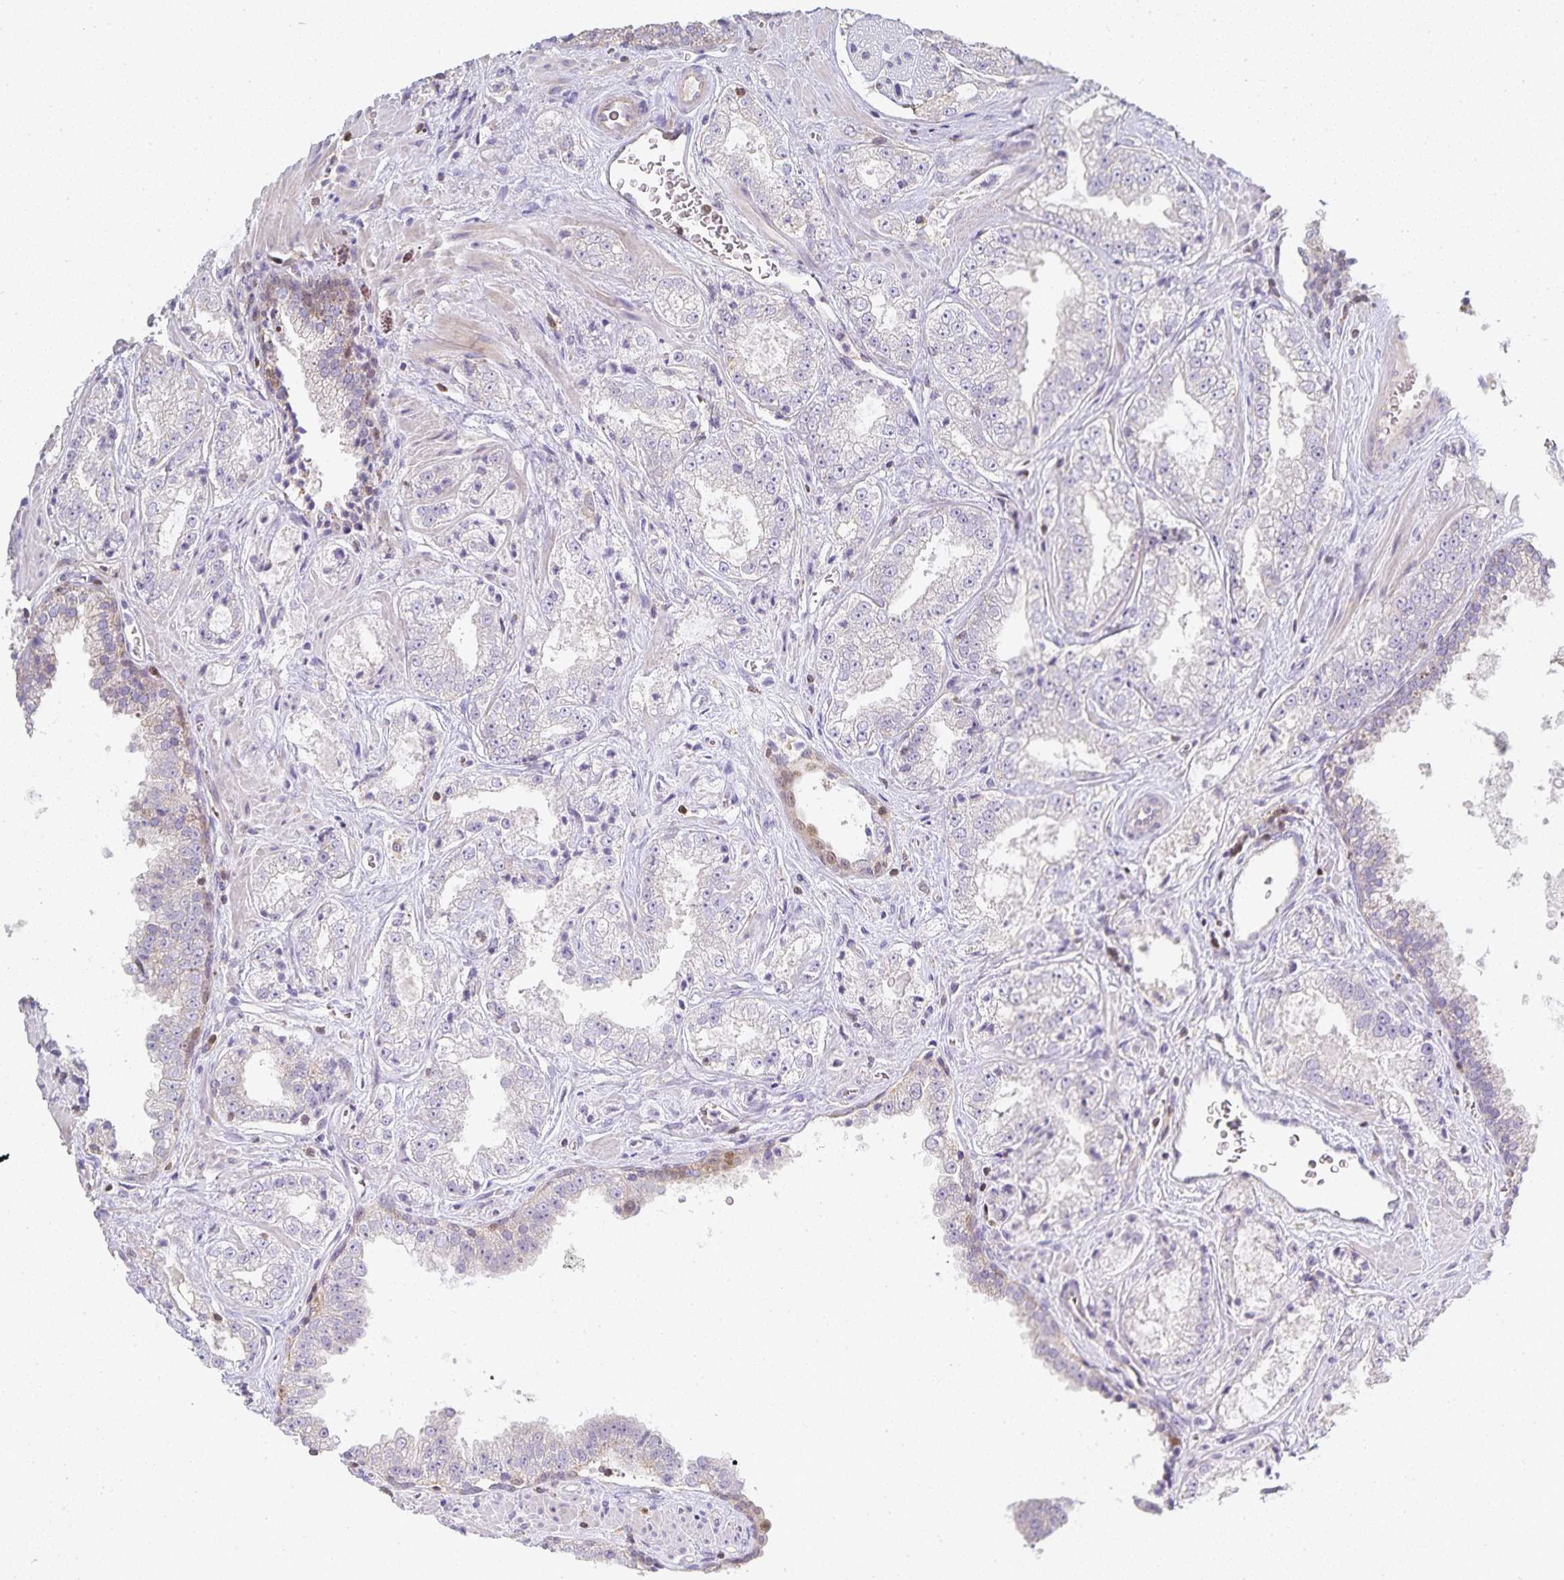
{"staining": {"intensity": "negative", "quantity": "none", "location": "none"}, "tissue": "prostate cancer", "cell_type": "Tumor cells", "image_type": "cancer", "snomed": [{"axis": "morphology", "description": "Adenocarcinoma, High grade"}, {"axis": "topography", "description": "Prostate"}], "caption": "Prostate high-grade adenocarcinoma was stained to show a protein in brown. There is no significant positivity in tumor cells.", "gene": "GATA3", "patient": {"sex": "male", "age": 67}}